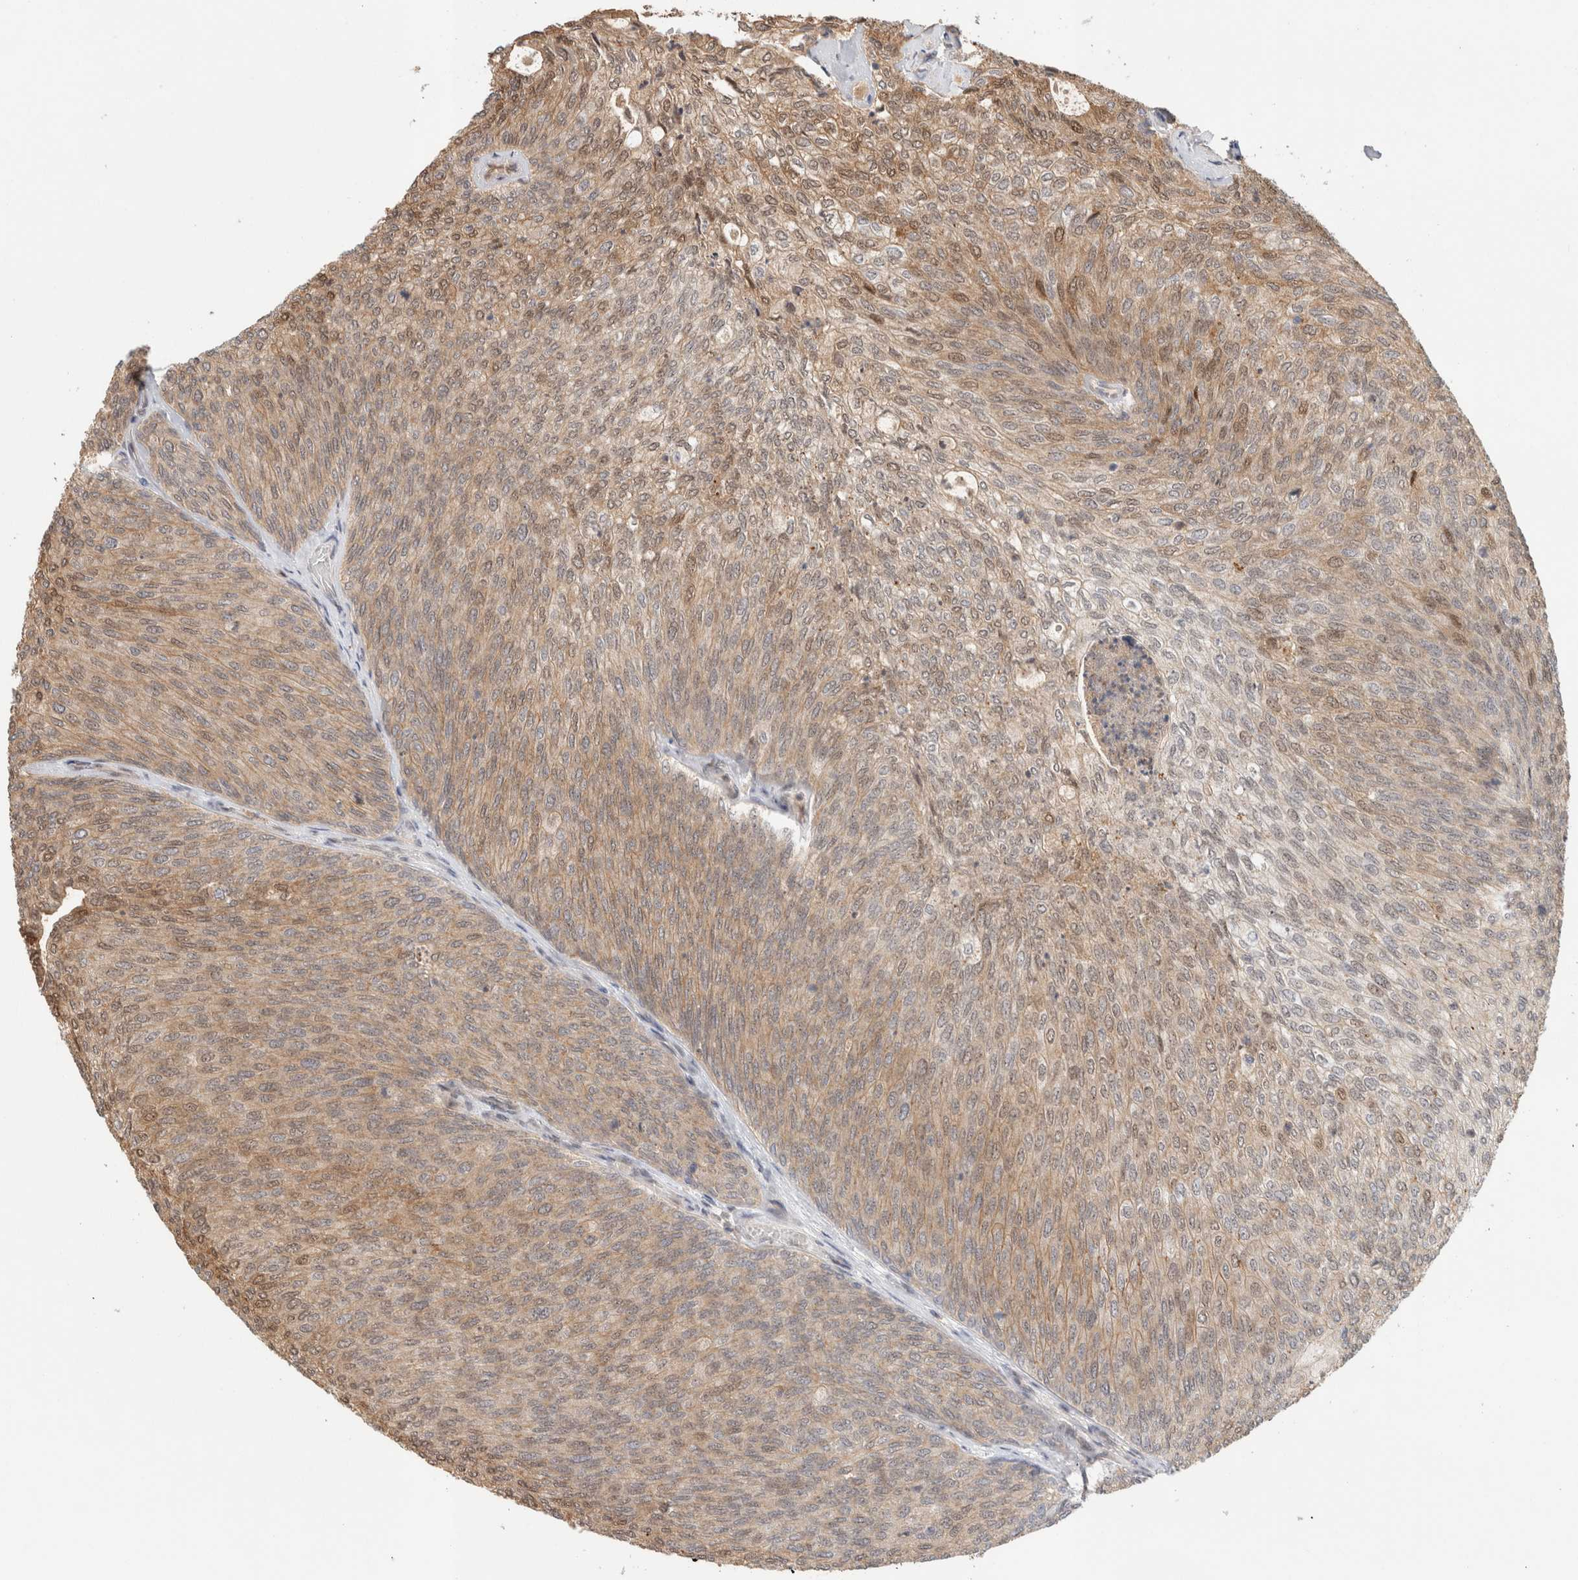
{"staining": {"intensity": "weak", "quantity": ">75%", "location": "cytoplasmic/membranous,nuclear"}, "tissue": "urothelial cancer", "cell_type": "Tumor cells", "image_type": "cancer", "snomed": [{"axis": "morphology", "description": "Urothelial carcinoma, Low grade"}, {"axis": "topography", "description": "Urinary bladder"}], "caption": "Brown immunohistochemical staining in low-grade urothelial carcinoma reveals weak cytoplasmic/membranous and nuclear expression in approximately >75% of tumor cells.", "gene": "OTUD6B", "patient": {"sex": "female", "age": 79}}